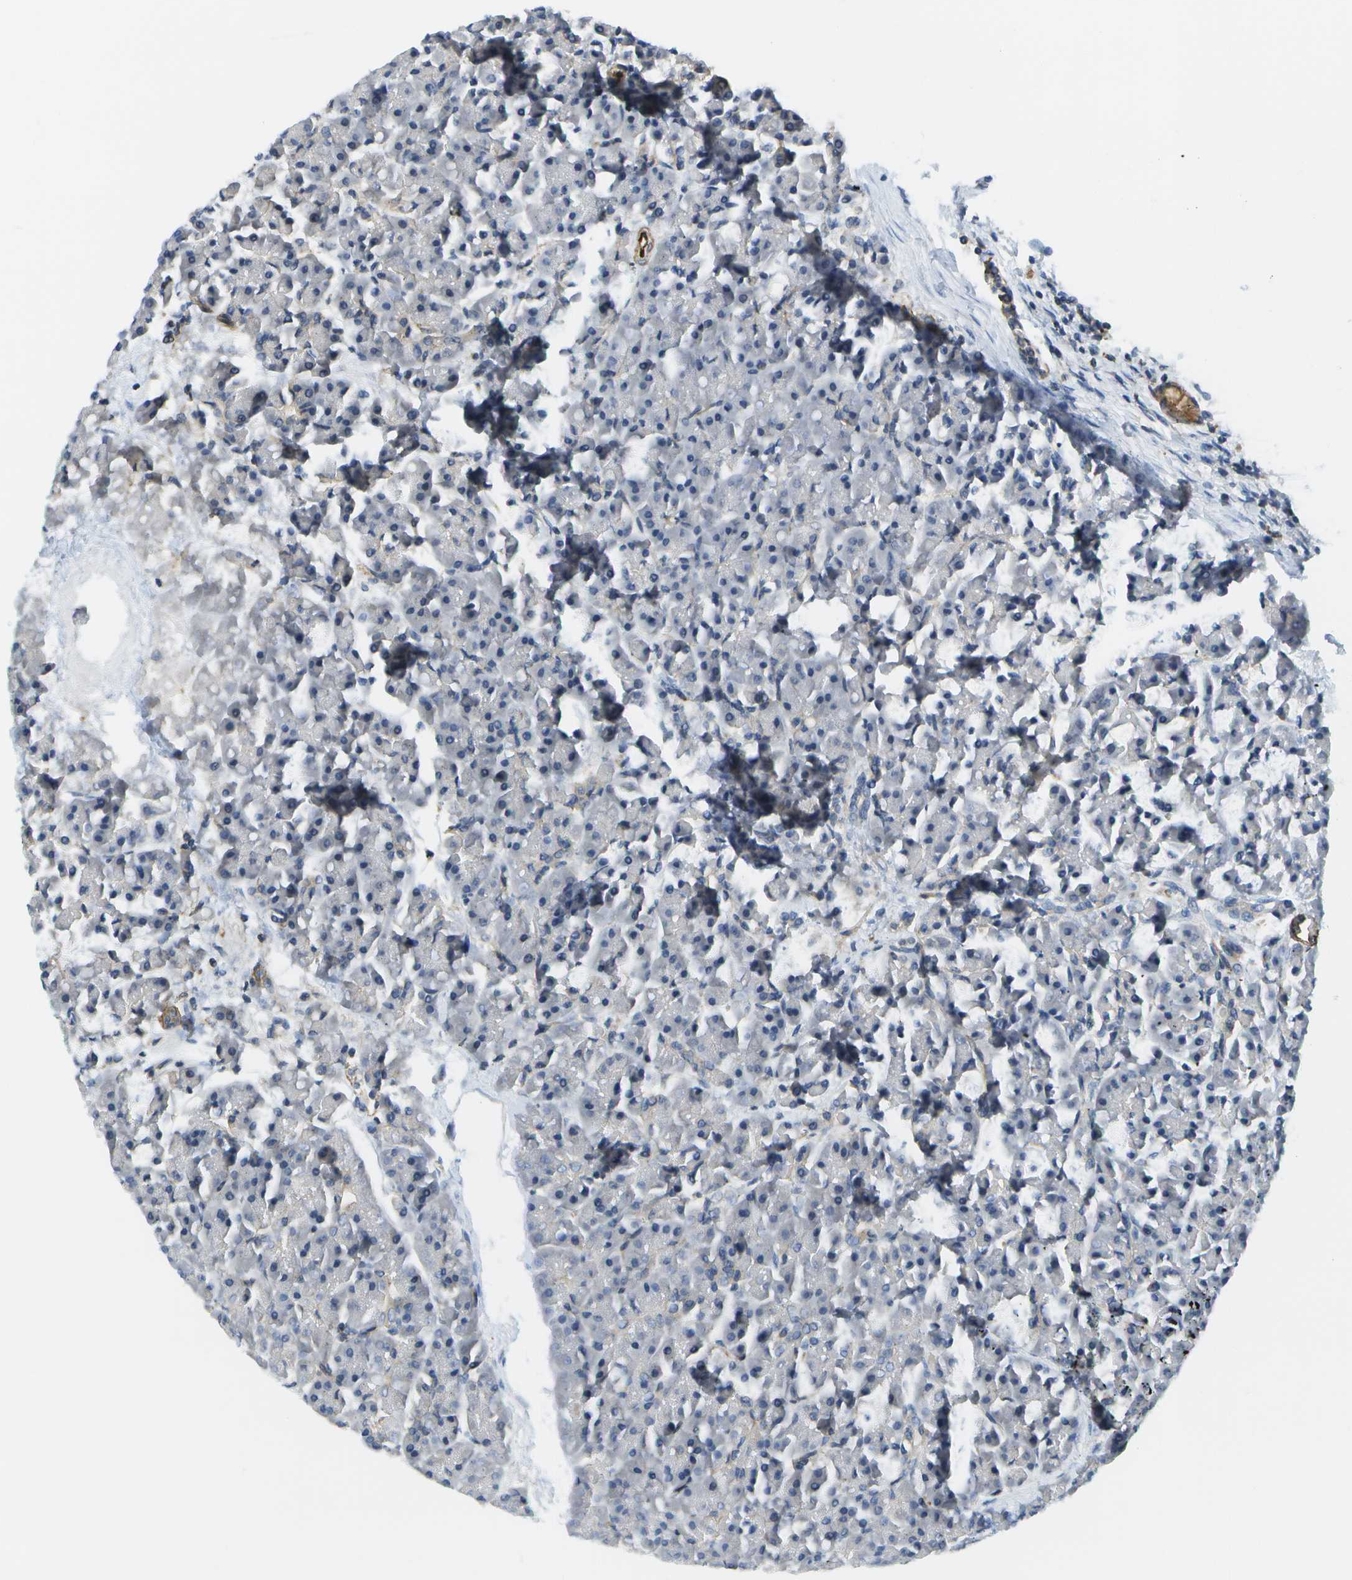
{"staining": {"intensity": "negative", "quantity": "none", "location": "none"}, "tissue": "pancreas", "cell_type": "Exocrine glandular cells", "image_type": "normal", "snomed": [{"axis": "morphology", "description": "Normal tissue, NOS"}, {"axis": "topography", "description": "Pancreas"}], "caption": "The photomicrograph exhibits no staining of exocrine glandular cells in unremarkable pancreas.", "gene": "KIAA0040", "patient": {"sex": "female", "age": 70}}